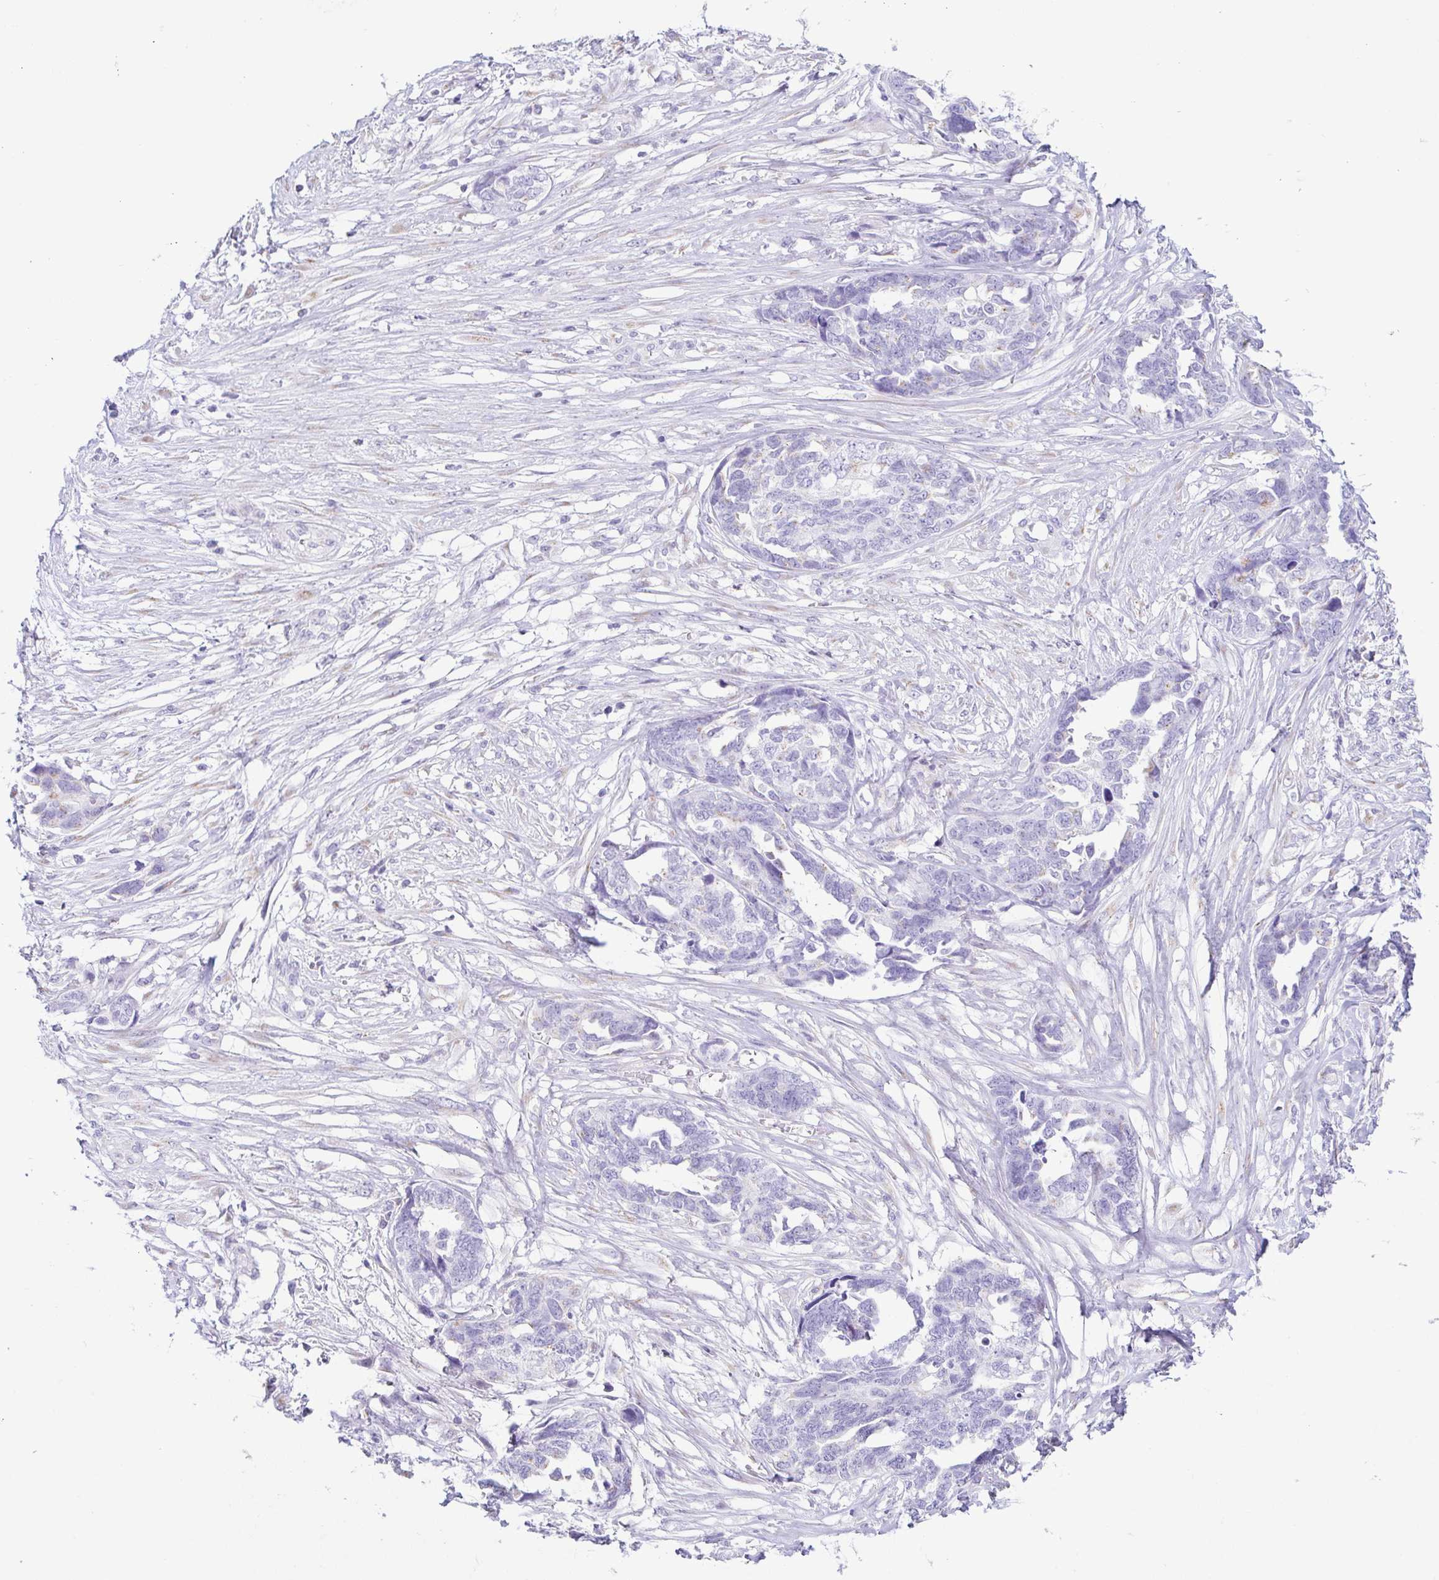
{"staining": {"intensity": "negative", "quantity": "none", "location": "none"}, "tissue": "ovarian cancer", "cell_type": "Tumor cells", "image_type": "cancer", "snomed": [{"axis": "morphology", "description": "Cystadenocarcinoma, serous, NOS"}, {"axis": "topography", "description": "Ovary"}], "caption": "Immunohistochemistry (IHC) histopathology image of neoplastic tissue: serous cystadenocarcinoma (ovarian) stained with DAB shows no significant protein positivity in tumor cells.", "gene": "AZU1", "patient": {"sex": "female", "age": 69}}